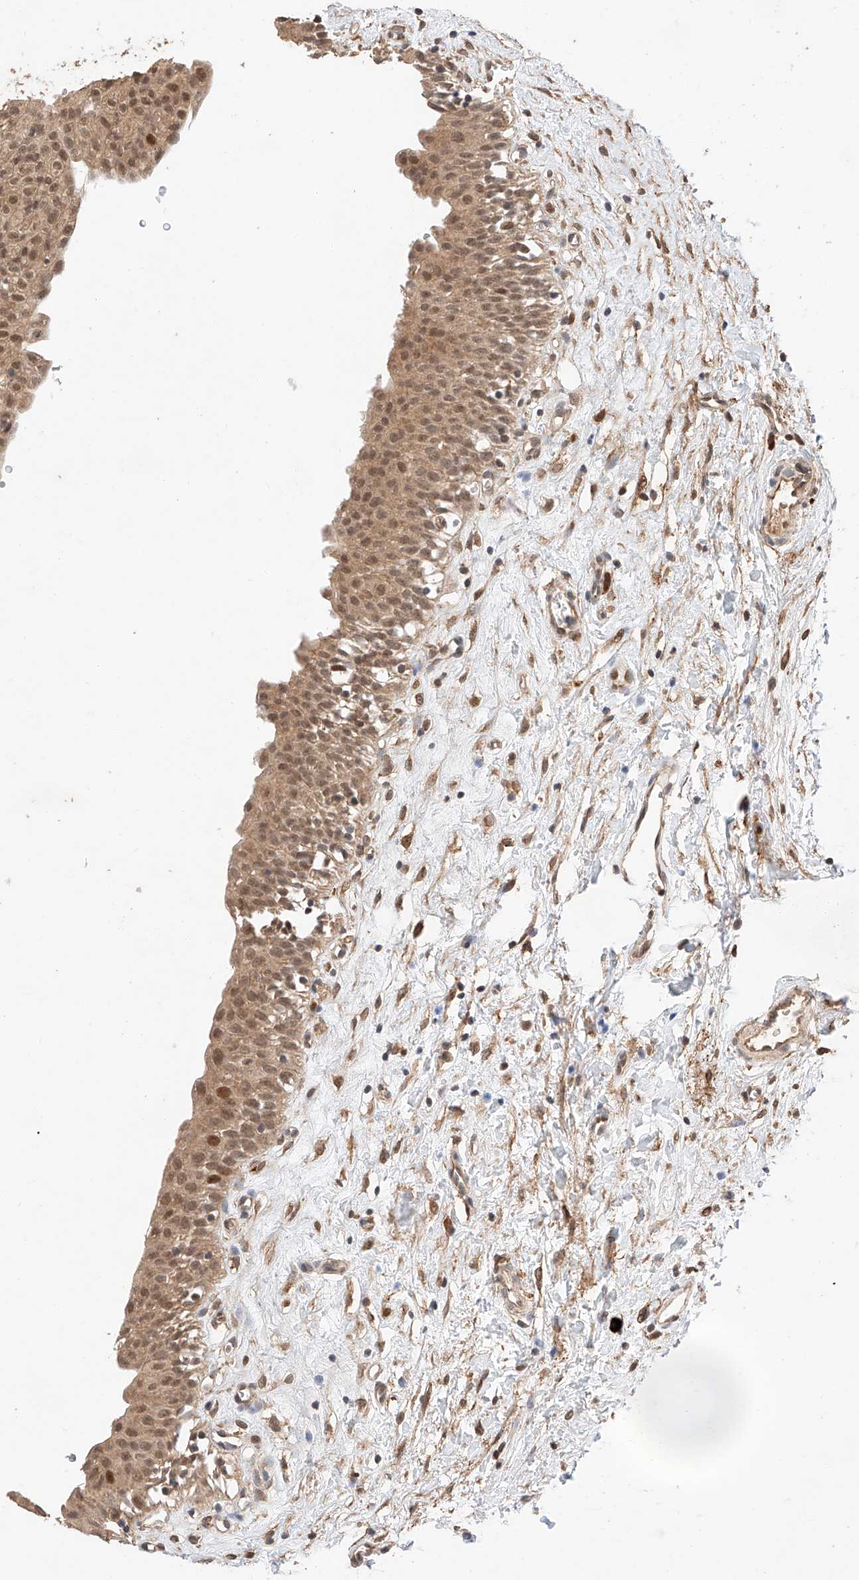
{"staining": {"intensity": "moderate", "quantity": ">75%", "location": "cytoplasmic/membranous,nuclear"}, "tissue": "urinary bladder", "cell_type": "Urothelial cells", "image_type": "normal", "snomed": [{"axis": "morphology", "description": "Normal tissue, NOS"}, {"axis": "topography", "description": "Urinary bladder"}], "caption": "DAB immunohistochemical staining of unremarkable human urinary bladder reveals moderate cytoplasmic/membranous,nuclear protein expression in approximately >75% of urothelial cells. Immunohistochemistry stains the protein in brown and the nuclei are stained blue.", "gene": "RAB23", "patient": {"sex": "male", "age": 51}}